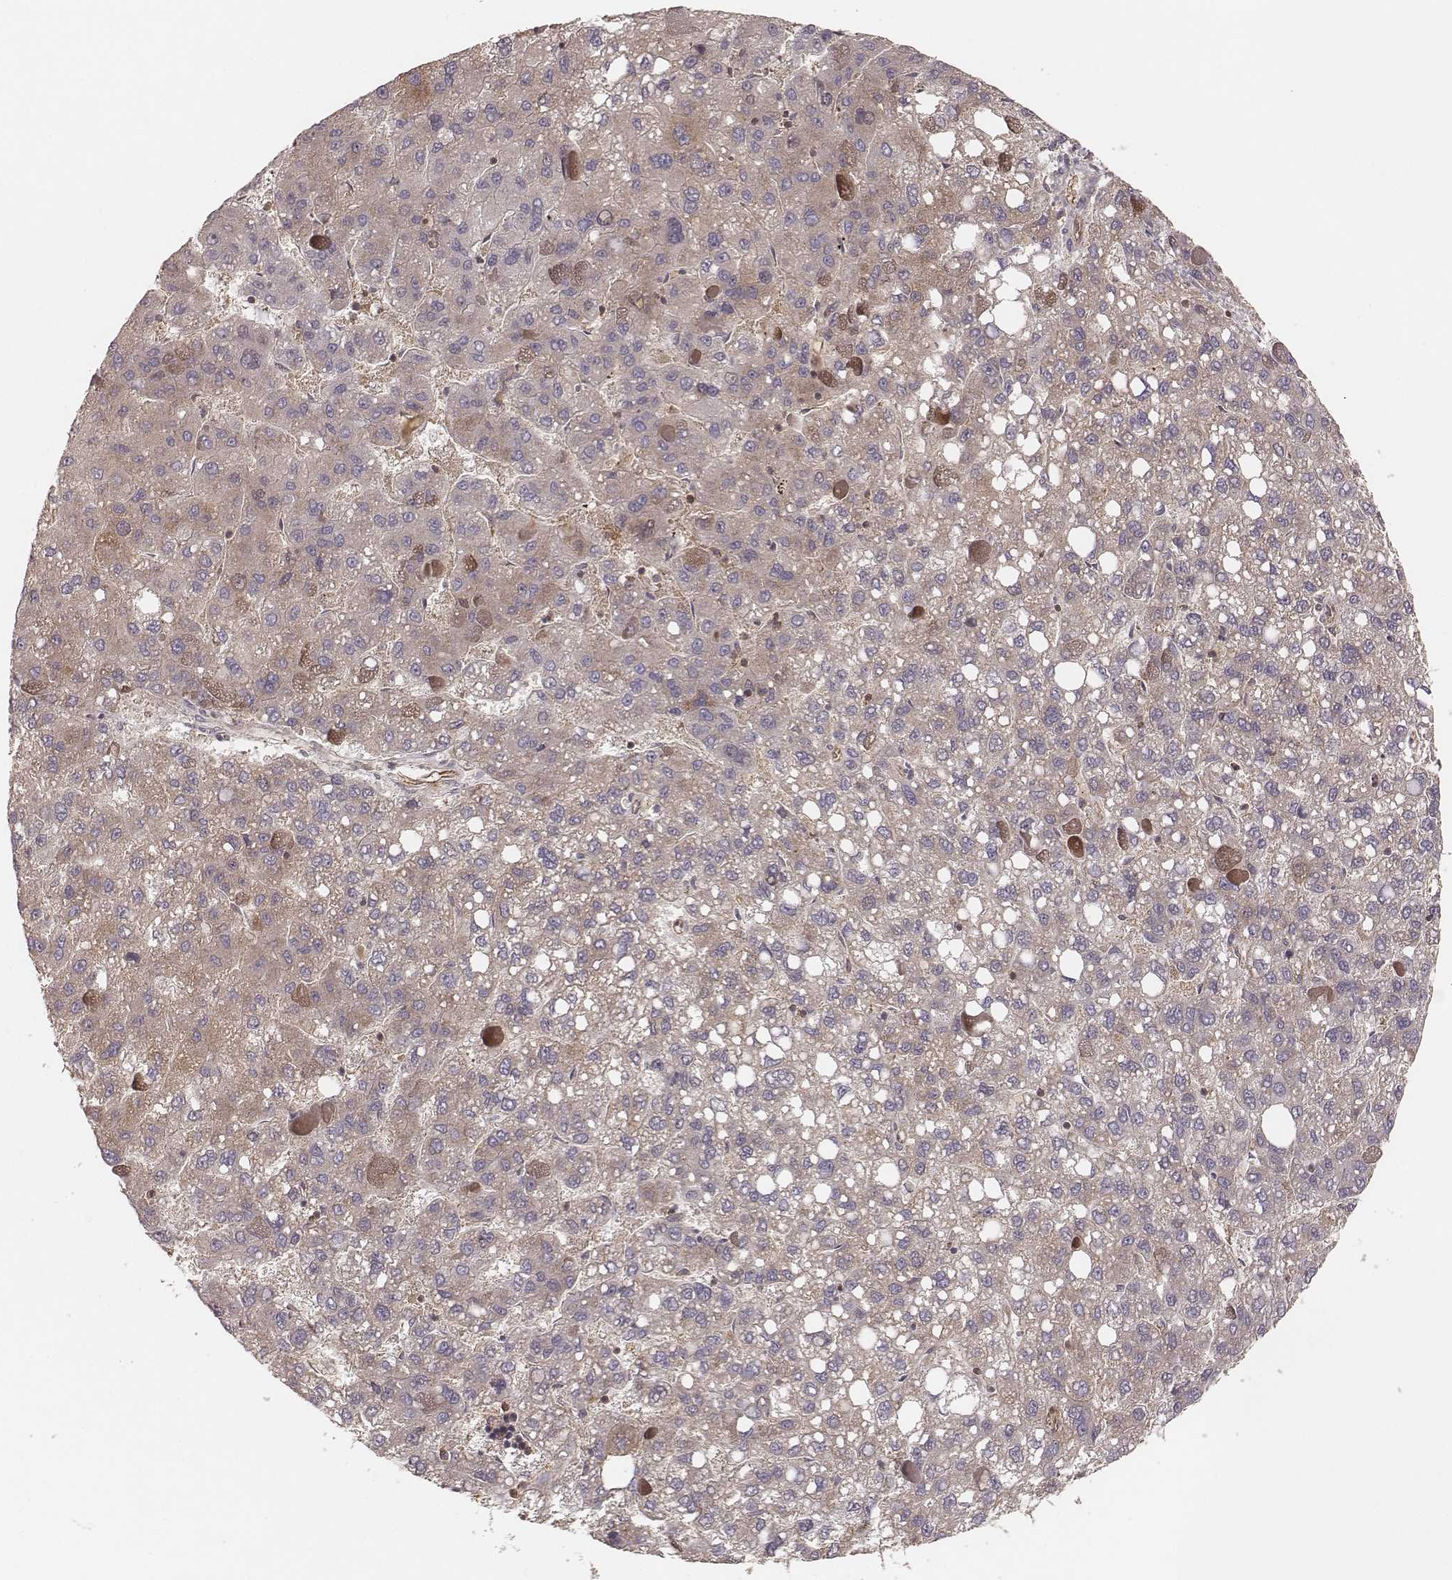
{"staining": {"intensity": "weak", "quantity": "25%-75%", "location": "cytoplasmic/membranous"}, "tissue": "liver cancer", "cell_type": "Tumor cells", "image_type": "cancer", "snomed": [{"axis": "morphology", "description": "Carcinoma, Hepatocellular, NOS"}, {"axis": "topography", "description": "Liver"}], "caption": "This histopathology image exhibits hepatocellular carcinoma (liver) stained with immunohistochemistry (IHC) to label a protein in brown. The cytoplasmic/membranous of tumor cells show weak positivity for the protein. Nuclei are counter-stained blue.", "gene": "CARS1", "patient": {"sex": "female", "age": 82}}